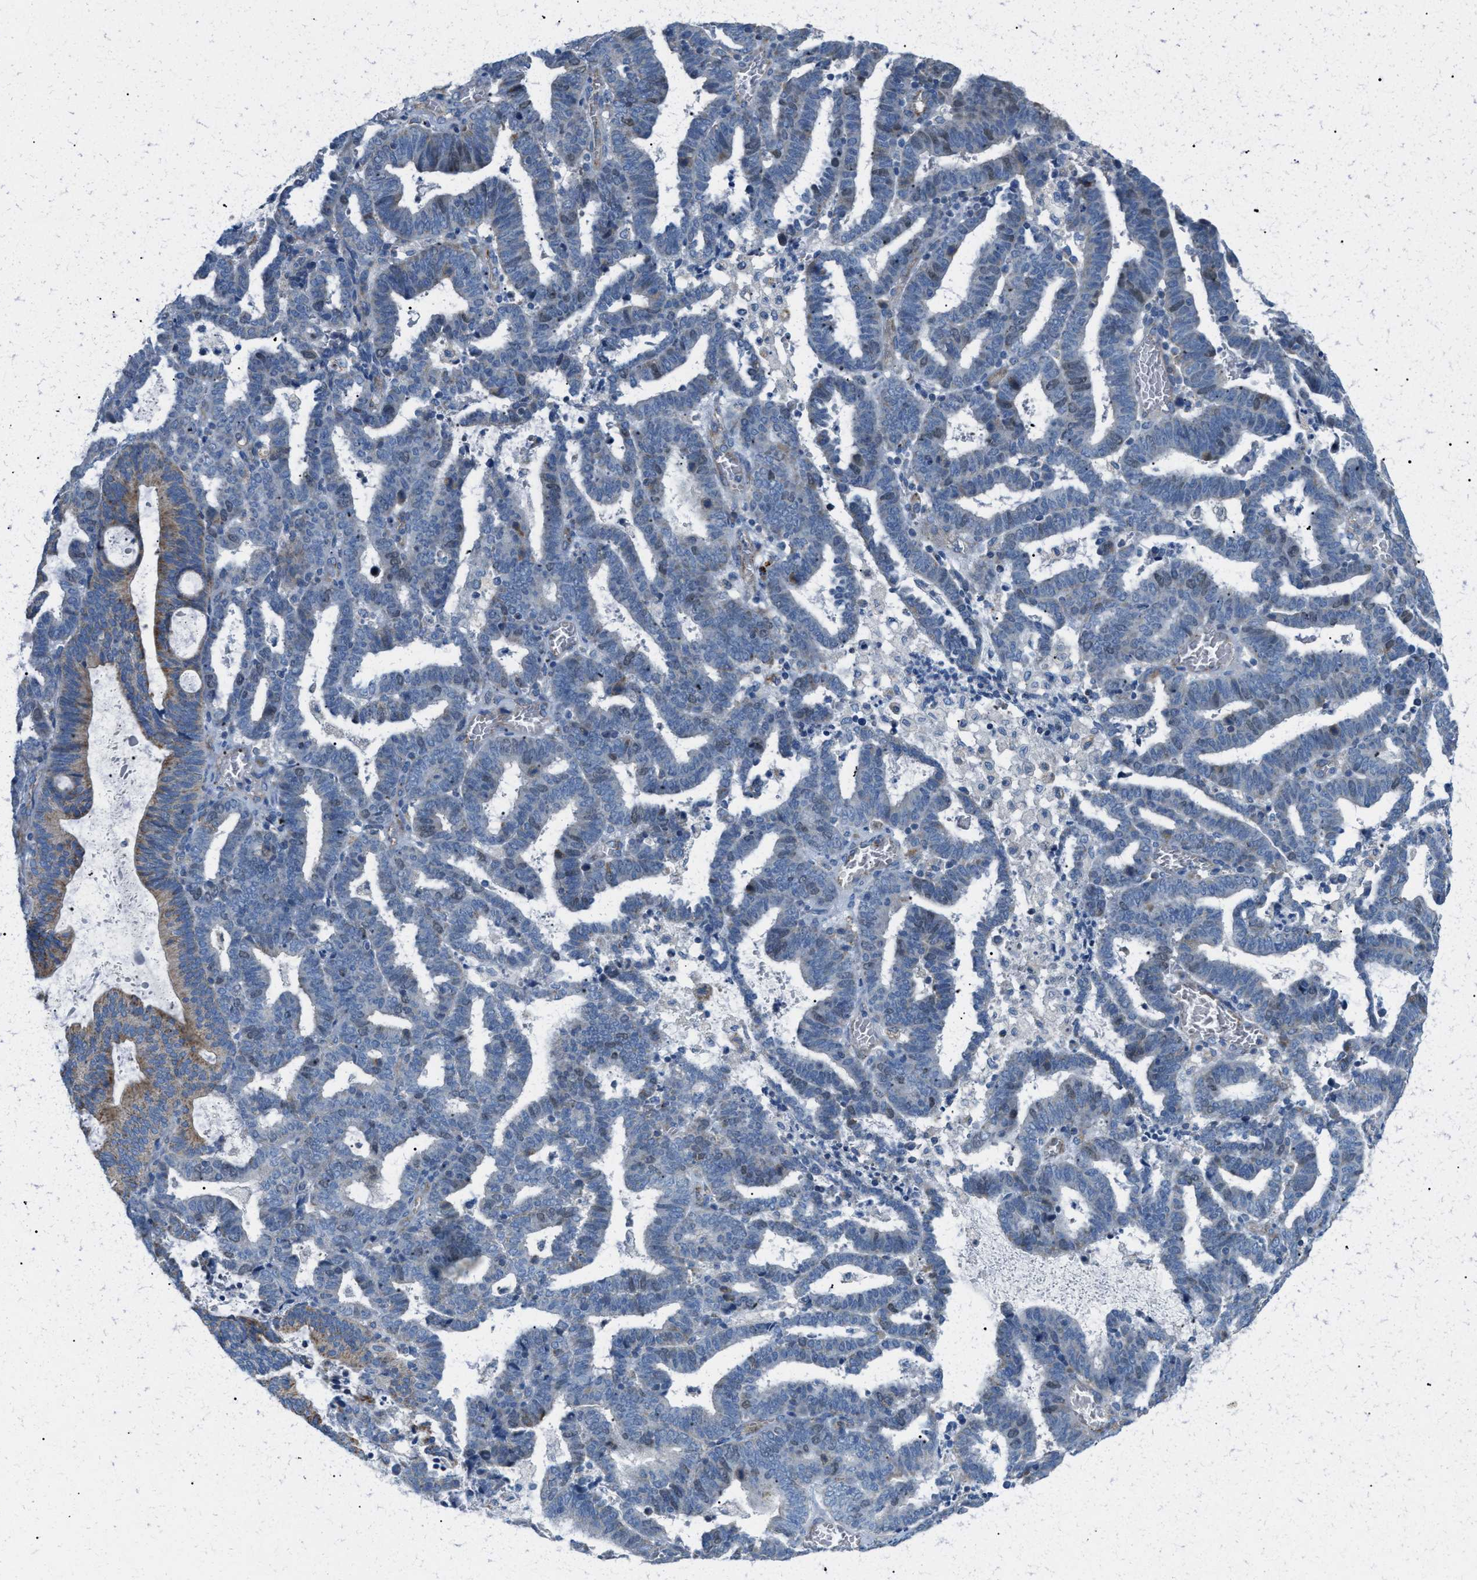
{"staining": {"intensity": "weak", "quantity": "<25%", "location": "cytoplasmic/membranous"}, "tissue": "endometrial cancer", "cell_type": "Tumor cells", "image_type": "cancer", "snomed": [{"axis": "morphology", "description": "Adenocarcinoma, NOS"}, {"axis": "topography", "description": "Uterus"}], "caption": "Immunohistochemistry of human adenocarcinoma (endometrial) shows no staining in tumor cells.", "gene": "JADE1", "patient": {"sex": "female", "age": 83}}